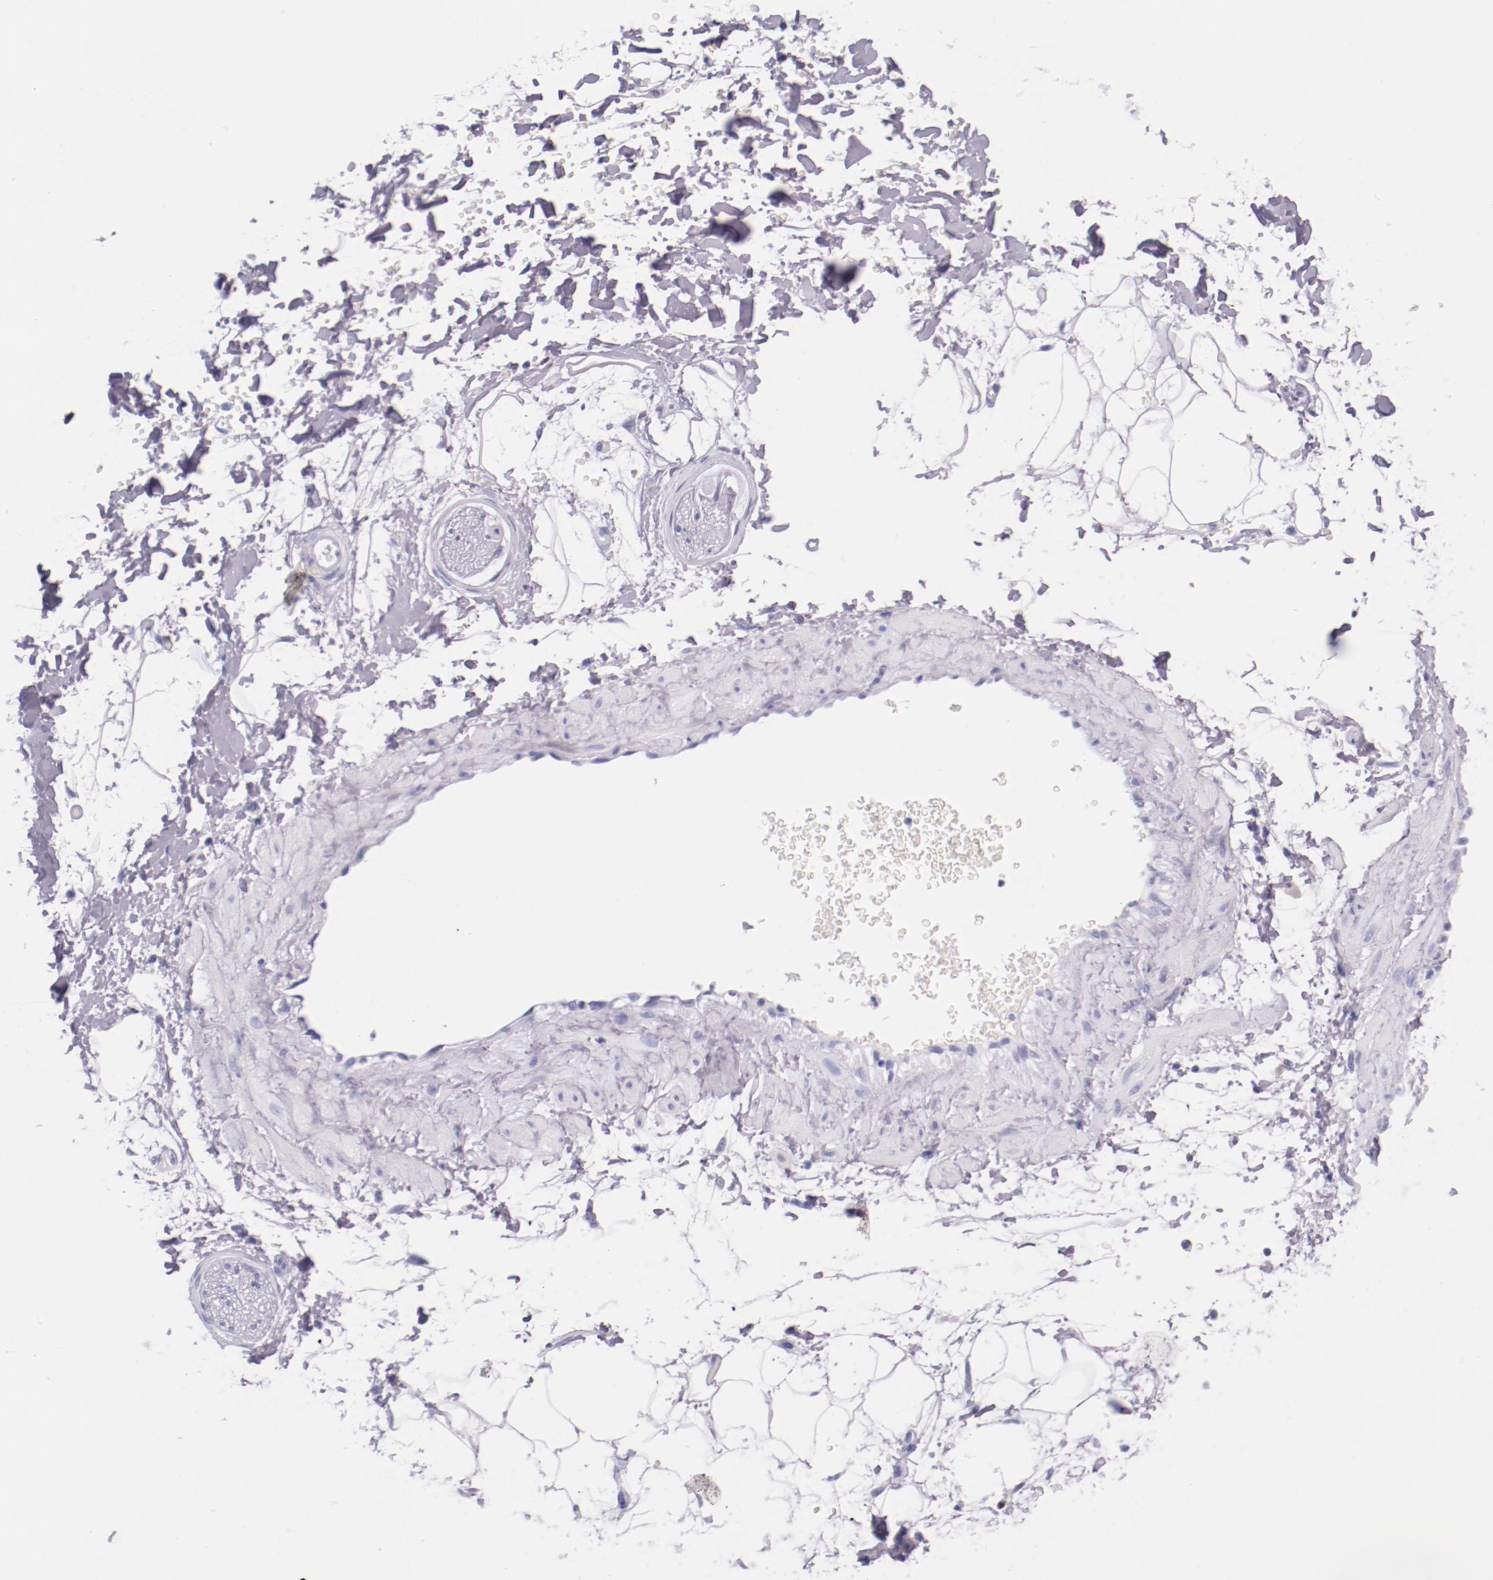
{"staining": {"intensity": "negative", "quantity": "none", "location": "none"}, "tissue": "adipose tissue", "cell_type": "Adipocytes", "image_type": "normal", "snomed": [{"axis": "morphology", "description": "Normal tissue, NOS"}, {"axis": "topography", "description": "Soft tissue"}], "caption": "Immunohistochemistry micrograph of normal adipose tissue: human adipose tissue stained with DAB (3,3'-diaminobenzidine) displays no significant protein expression in adipocytes.", "gene": "IRF4", "patient": {"sex": "male", "age": 72}}